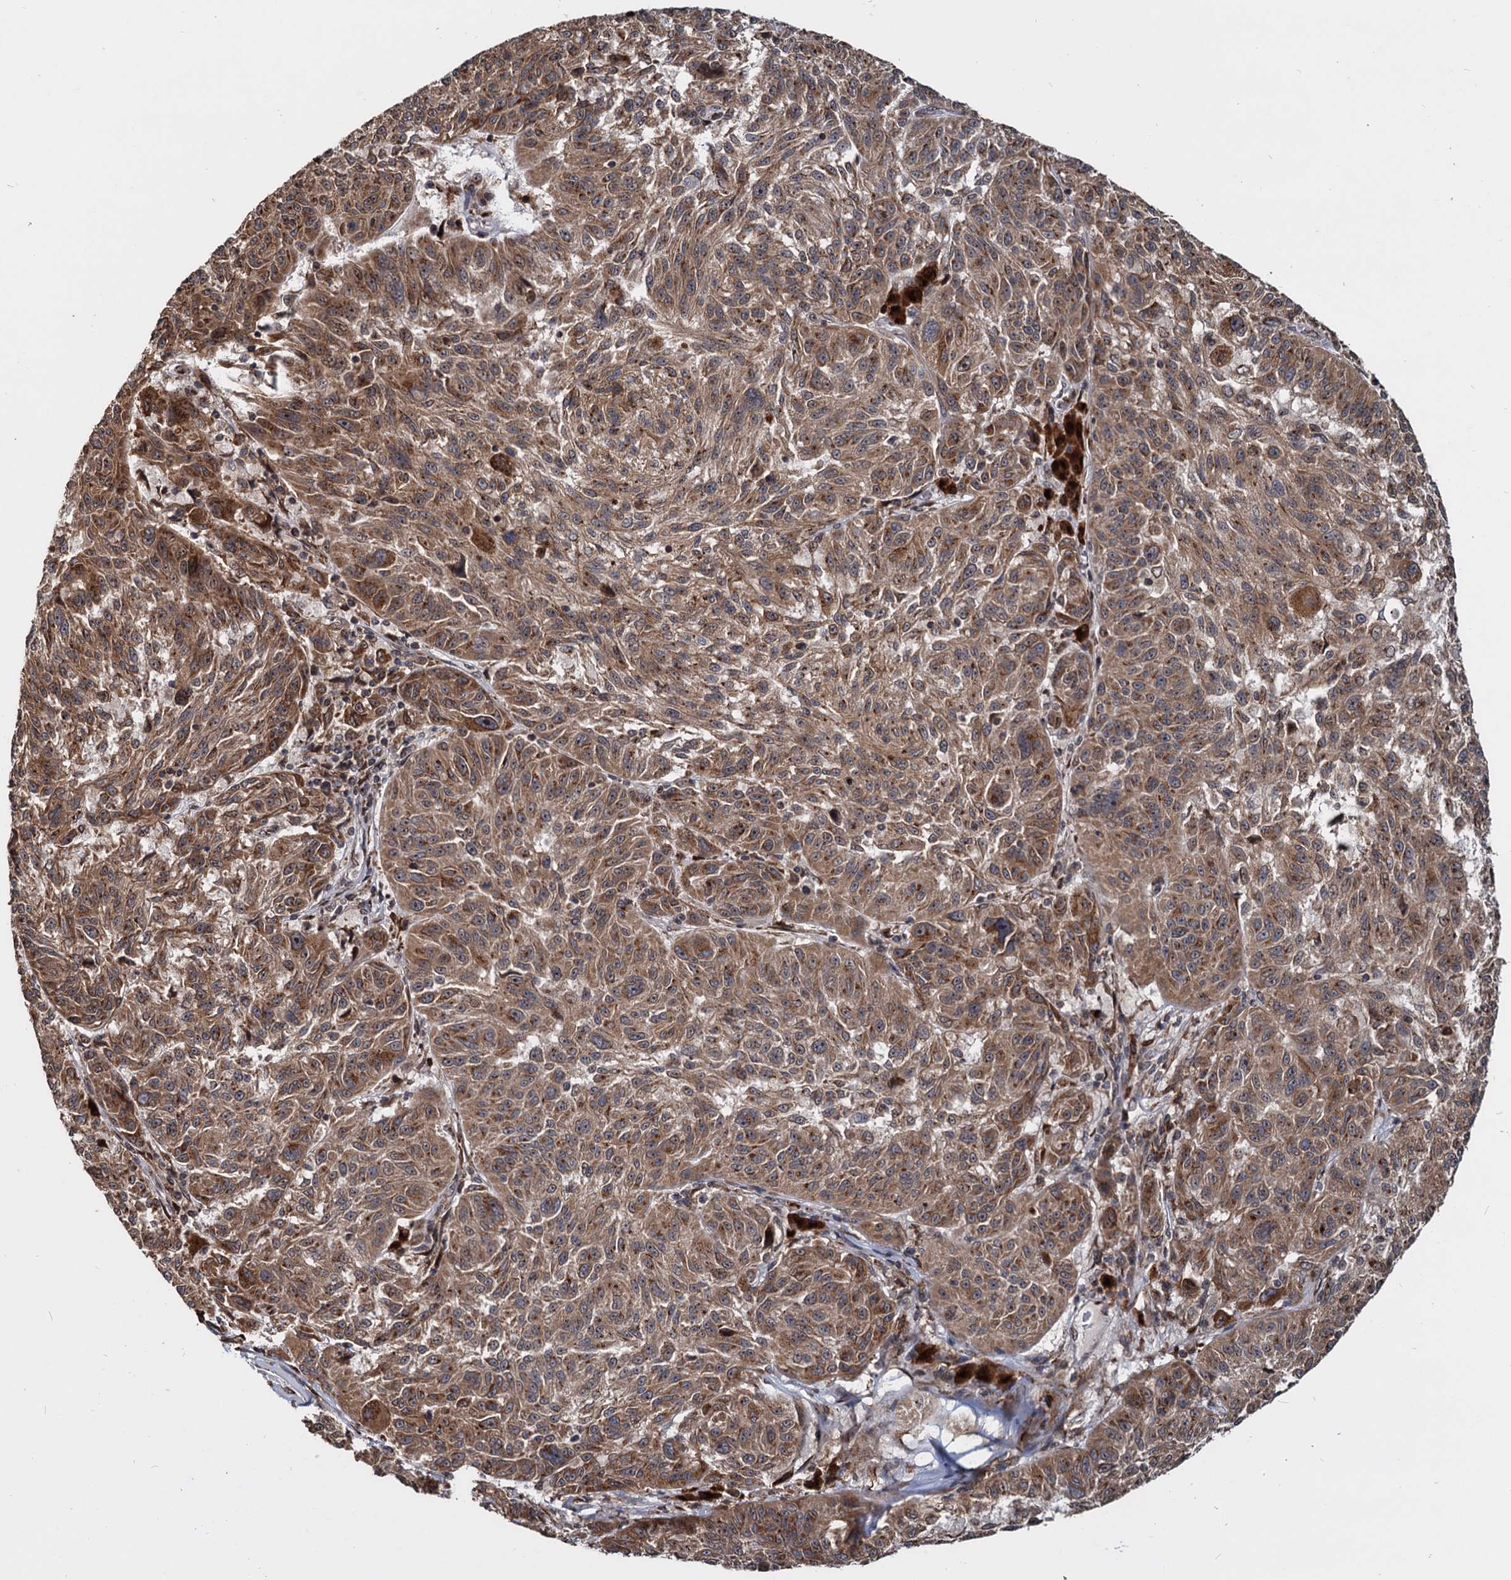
{"staining": {"intensity": "moderate", "quantity": ">75%", "location": "cytoplasmic/membranous"}, "tissue": "melanoma", "cell_type": "Tumor cells", "image_type": "cancer", "snomed": [{"axis": "morphology", "description": "Malignant melanoma, NOS"}, {"axis": "topography", "description": "Skin"}], "caption": "Immunohistochemistry (DAB) staining of malignant melanoma demonstrates moderate cytoplasmic/membranous protein expression in approximately >75% of tumor cells. (brown staining indicates protein expression, while blue staining denotes nuclei).", "gene": "SAAL1", "patient": {"sex": "male", "age": 53}}